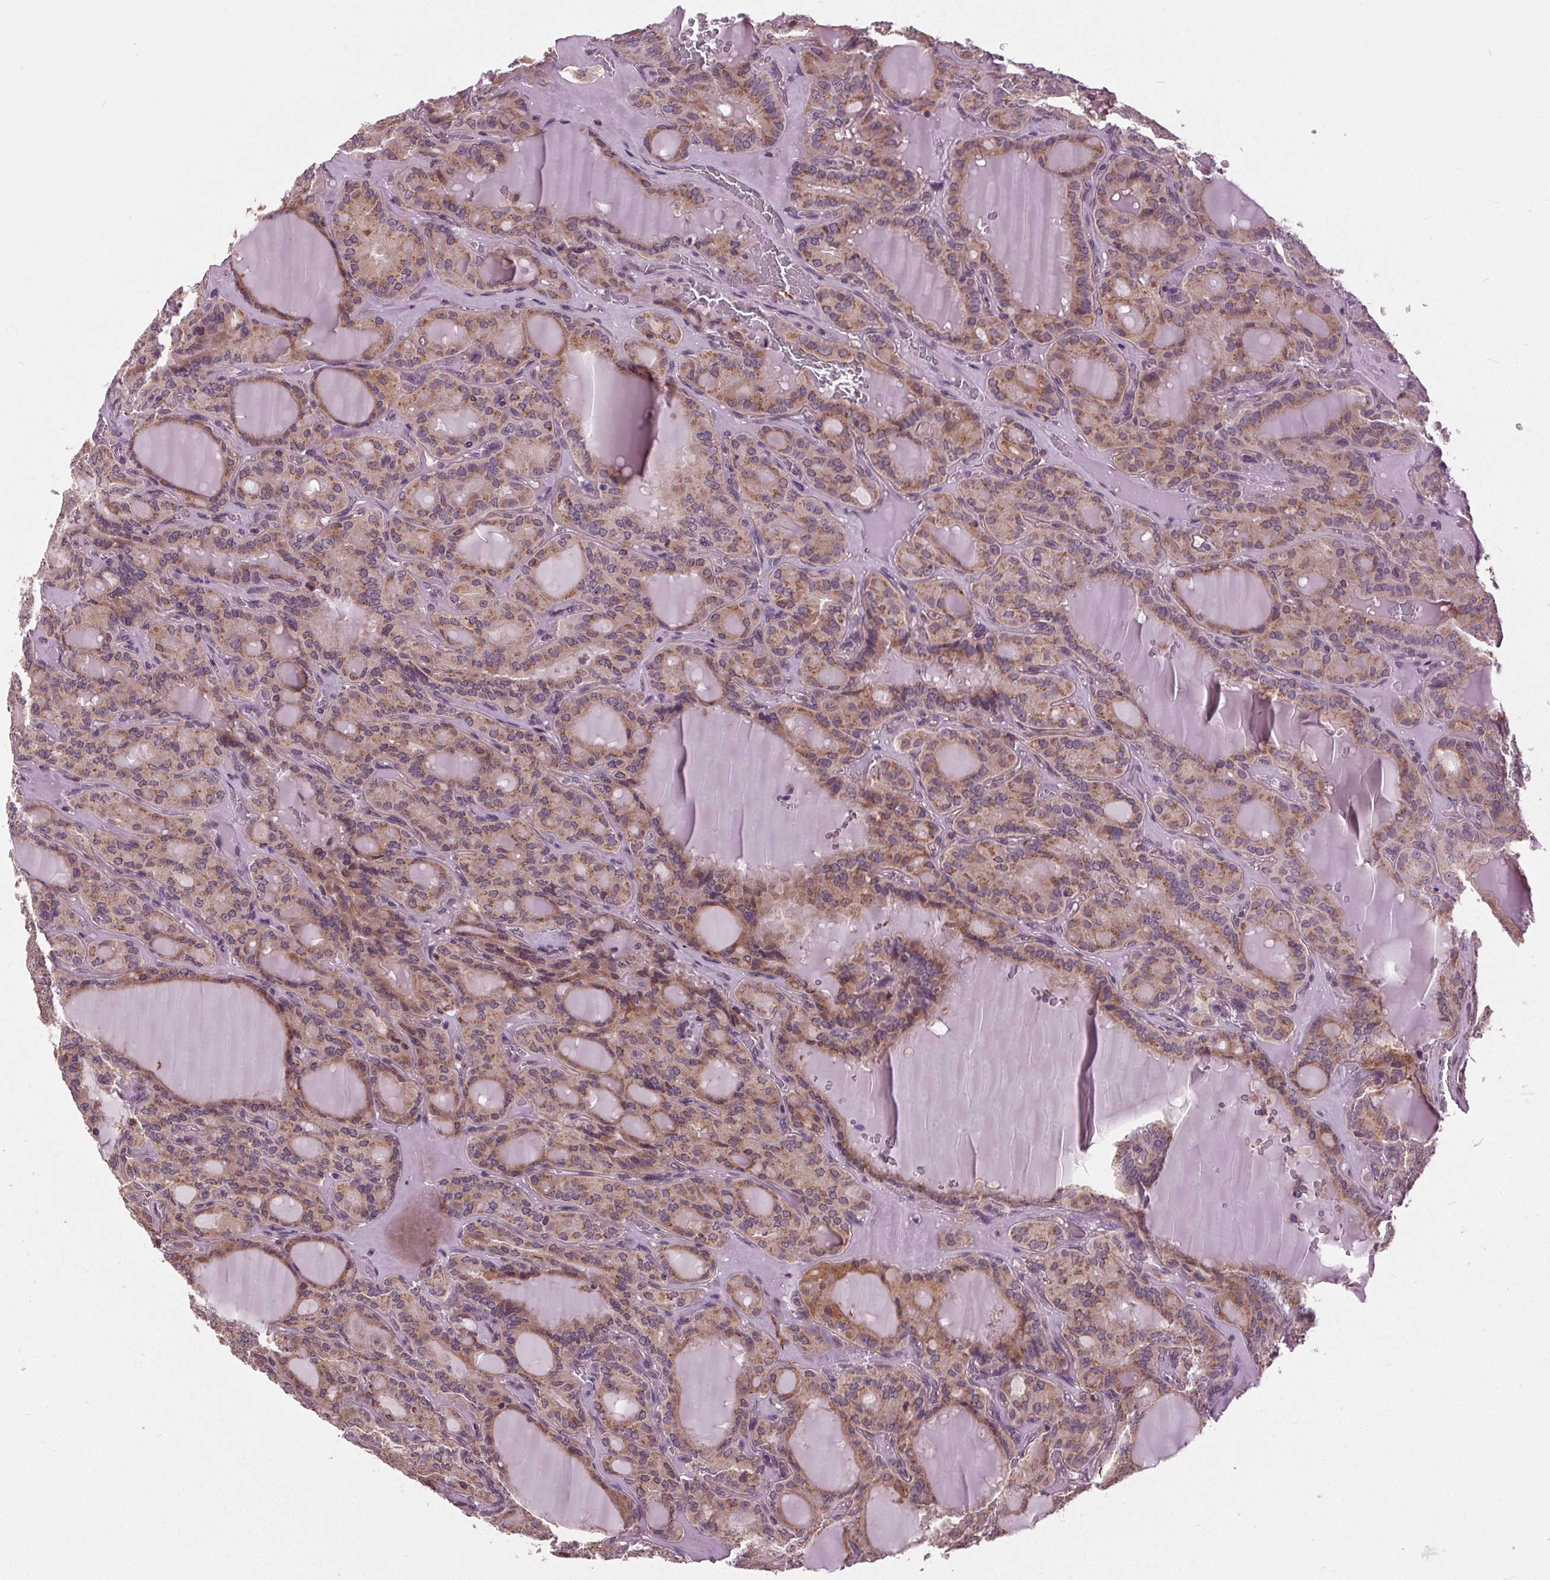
{"staining": {"intensity": "moderate", "quantity": ">75%", "location": "cytoplasmic/membranous"}, "tissue": "thyroid cancer", "cell_type": "Tumor cells", "image_type": "cancer", "snomed": [{"axis": "morphology", "description": "Papillary adenocarcinoma, NOS"}, {"axis": "topography", "description": "Thyroid gland"}], "caption": "Approximately >75% of tumor cells in human thyroid papillary adenocarcinoma reveal moderate cytoplasmic/membranous protein staining as visualized by brown immunohistochemical staining.", "gene": "BSDC1", "patient": {"sex": "male", "age": 87}}